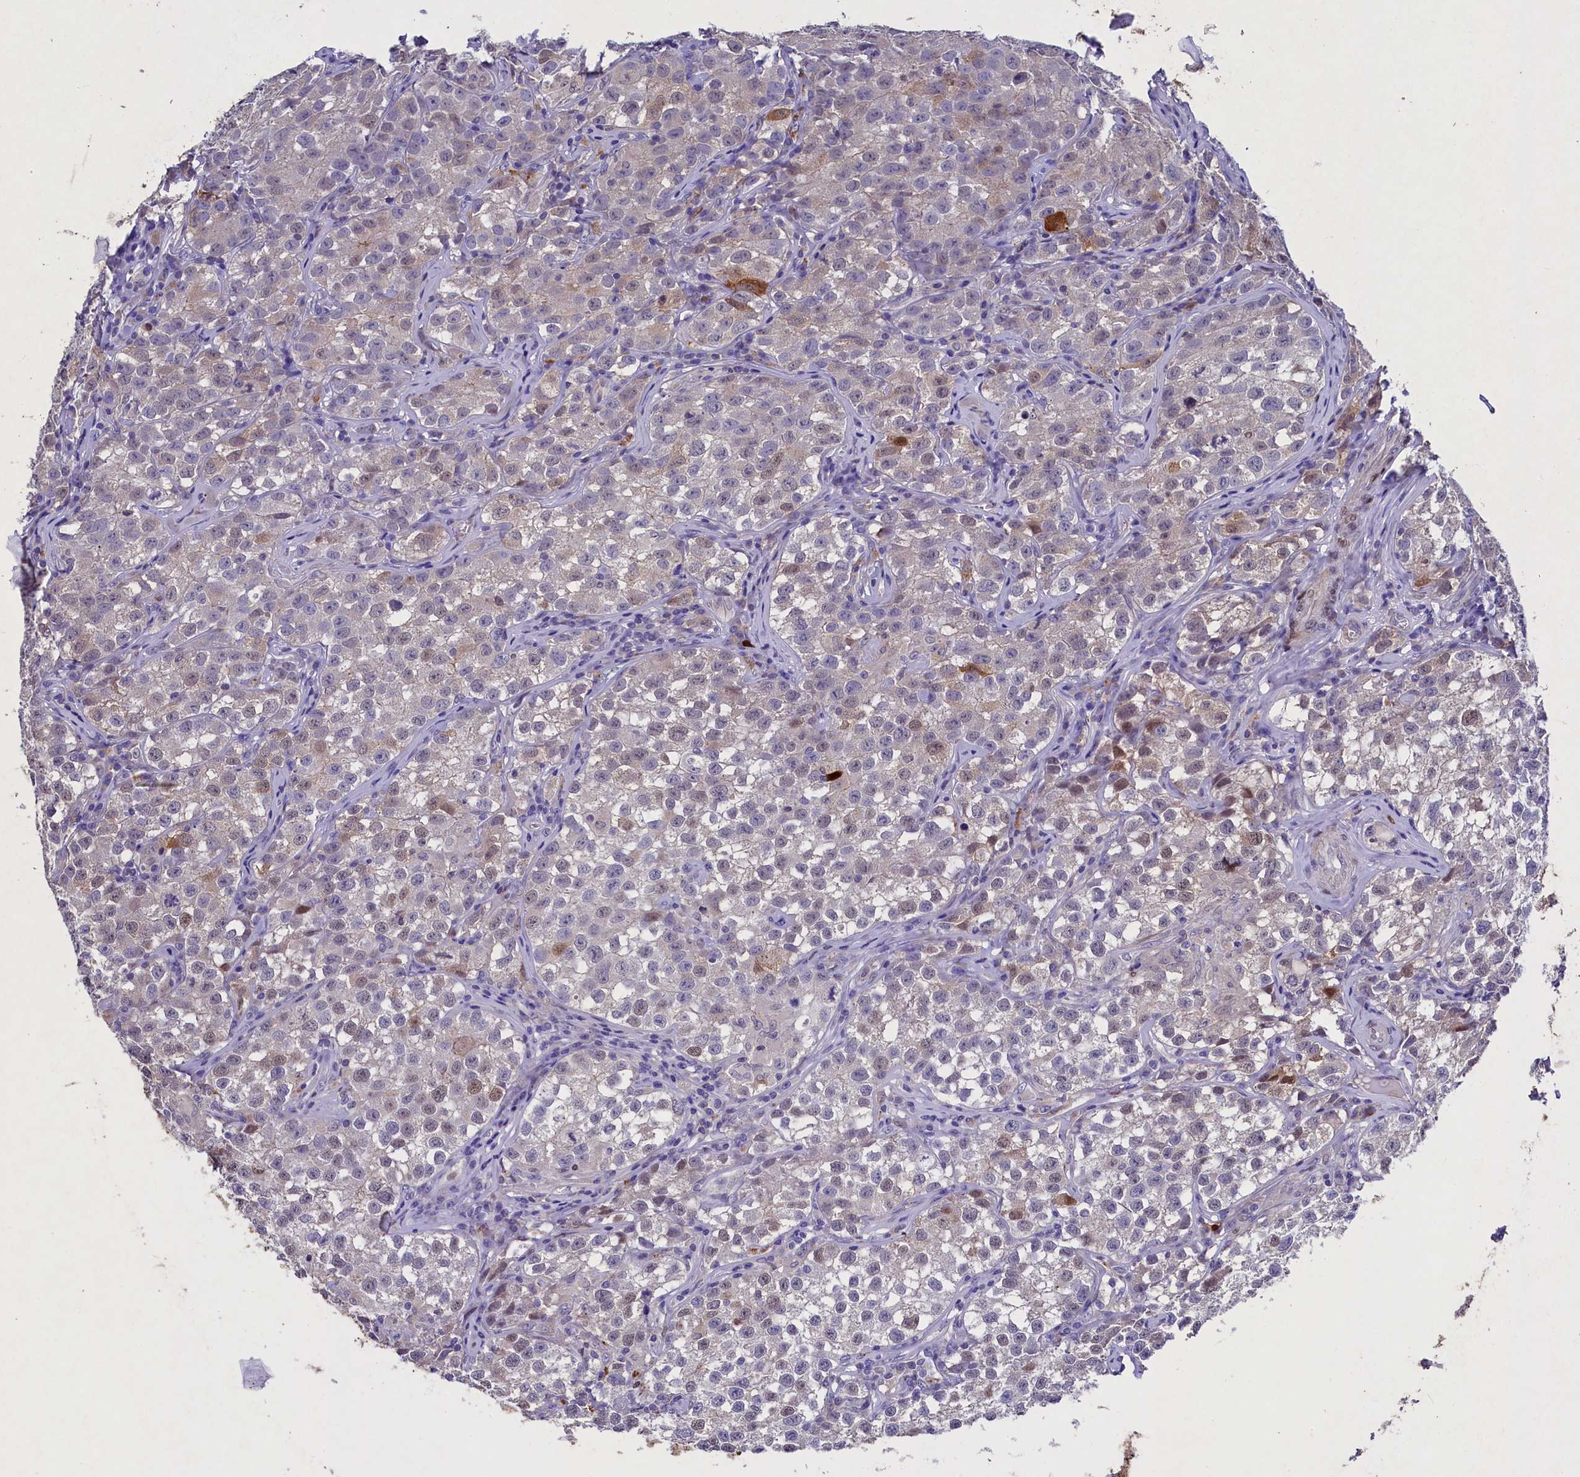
{"staining": {"intensity": "moderate", "quantity": "<25%", "location": "cytoplasmic/membranous"}, "tissue": "testis cancer", "cell_type": "Tumor cells", "image_type": "cancer", "snomed": [{"axis": "morphology", "description": "Seminoma, NOS"}, {"axis": "morphology", "description": "Carcinoma, Embryonal, NOS"}, {"axis": "topography", "description": "Testis"}], "caption": "Immunohistochemistry (IHC) histopathology image of neoplastic tissue: human testis embryonal carcinoma stained using immunohistochemistry (IHC) demonstrates low levels of moderate protein expression localized specifically in the cytoplasmic/membranous of tumor cells, appearing as a cytoplasmic/membranous brown color.", "gene": "TGDS", "patient": {"sex": "male", "age": 43}}